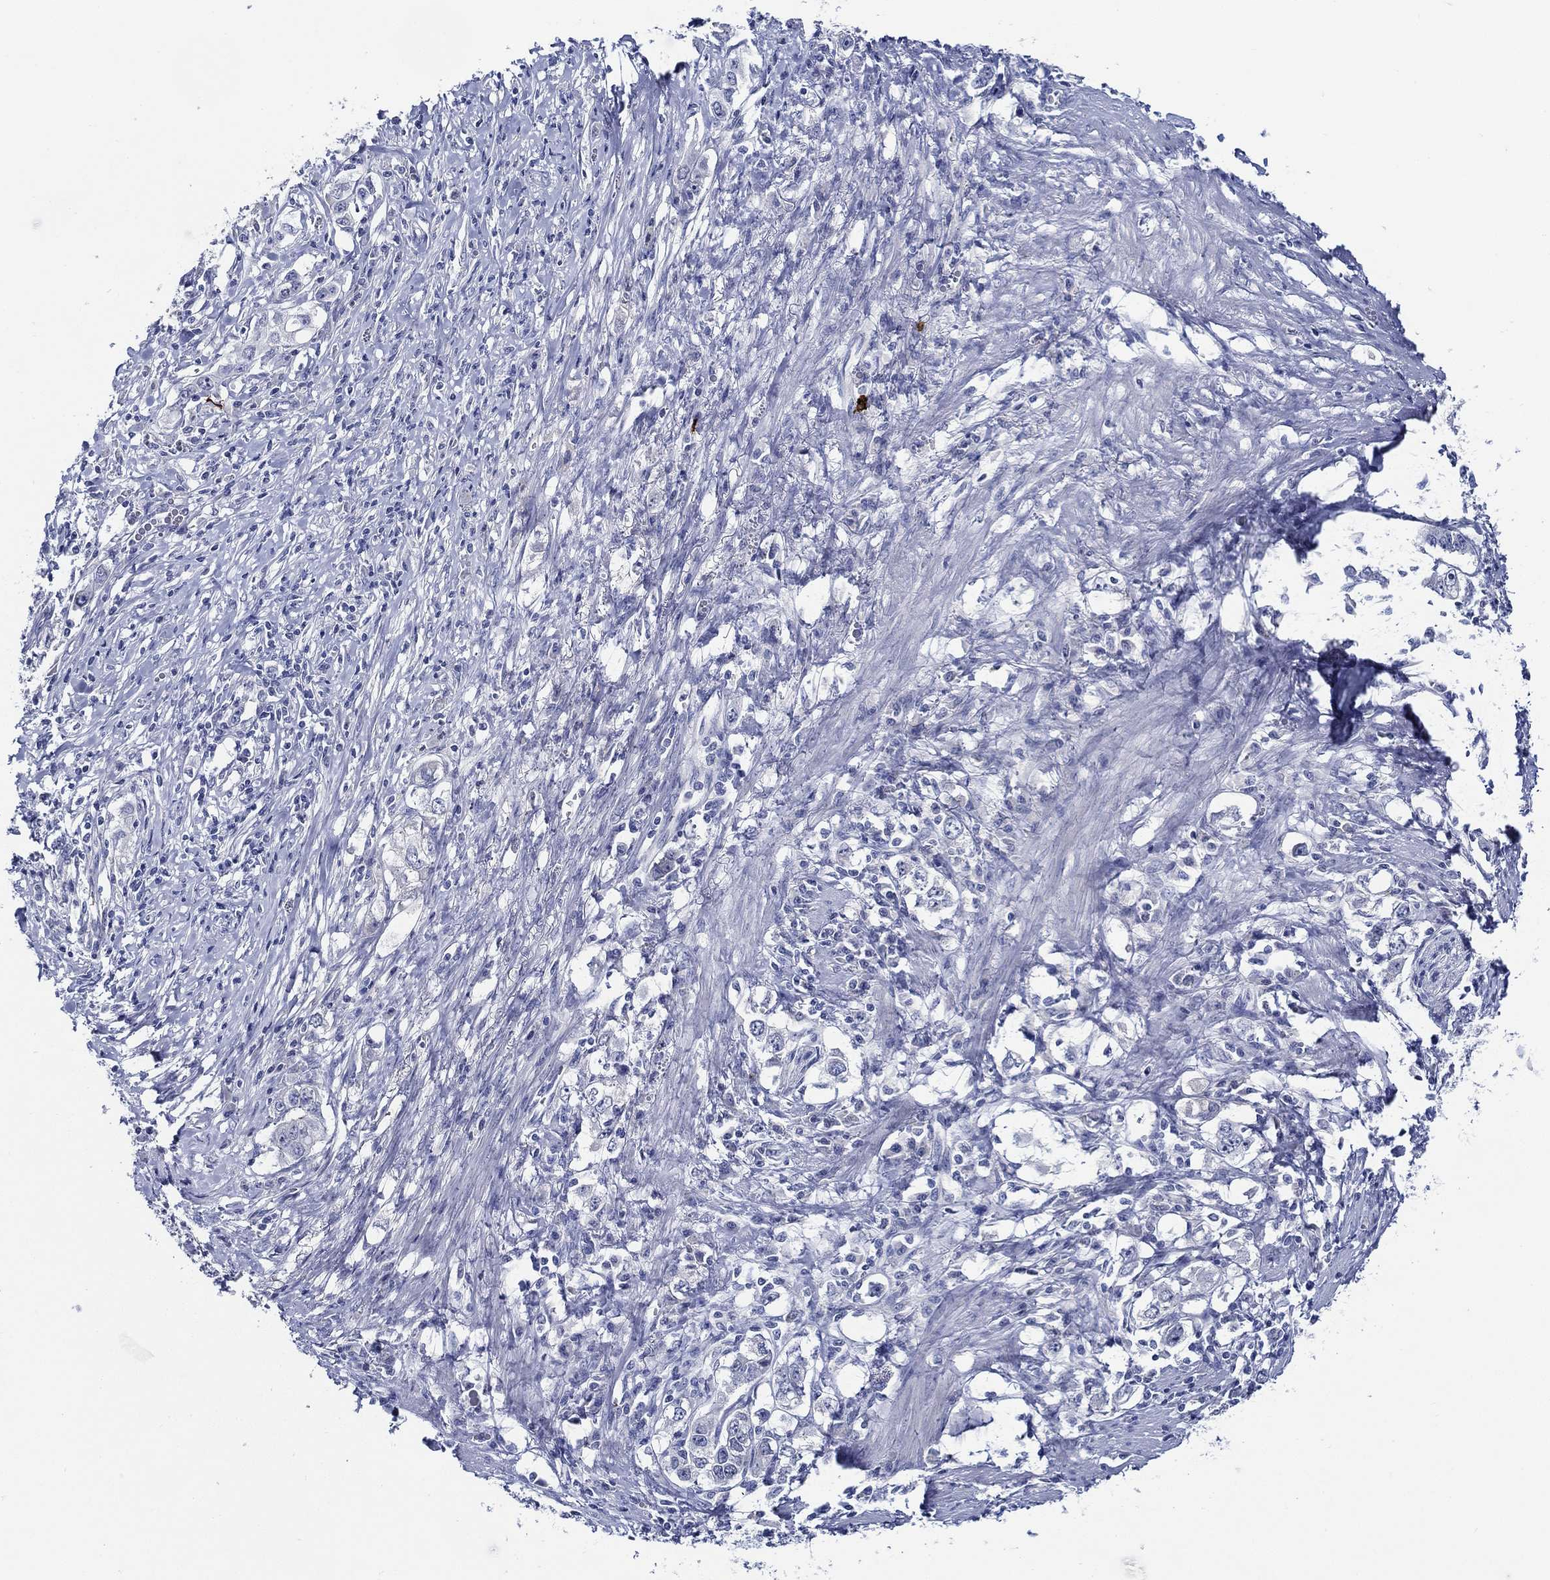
{"staining": {"intensity": "negative", "quantity": "none", "location": "none"}, "tissue": "stomach cancer", "cell_type": "Tumor cells", "image_type": "cancer", "snomed": [{"axis": "morphology", "description": "Adenocarcinoma, NOS"}, {"axis": "topography", "description": "Stomach, lower"}], "caption": "This is a micrograph of IHC staining of stomach cancer, which shows no staining in tumor cells.", "gene": "ALOX12", "patient": {"sex": "female", "age": 72}}